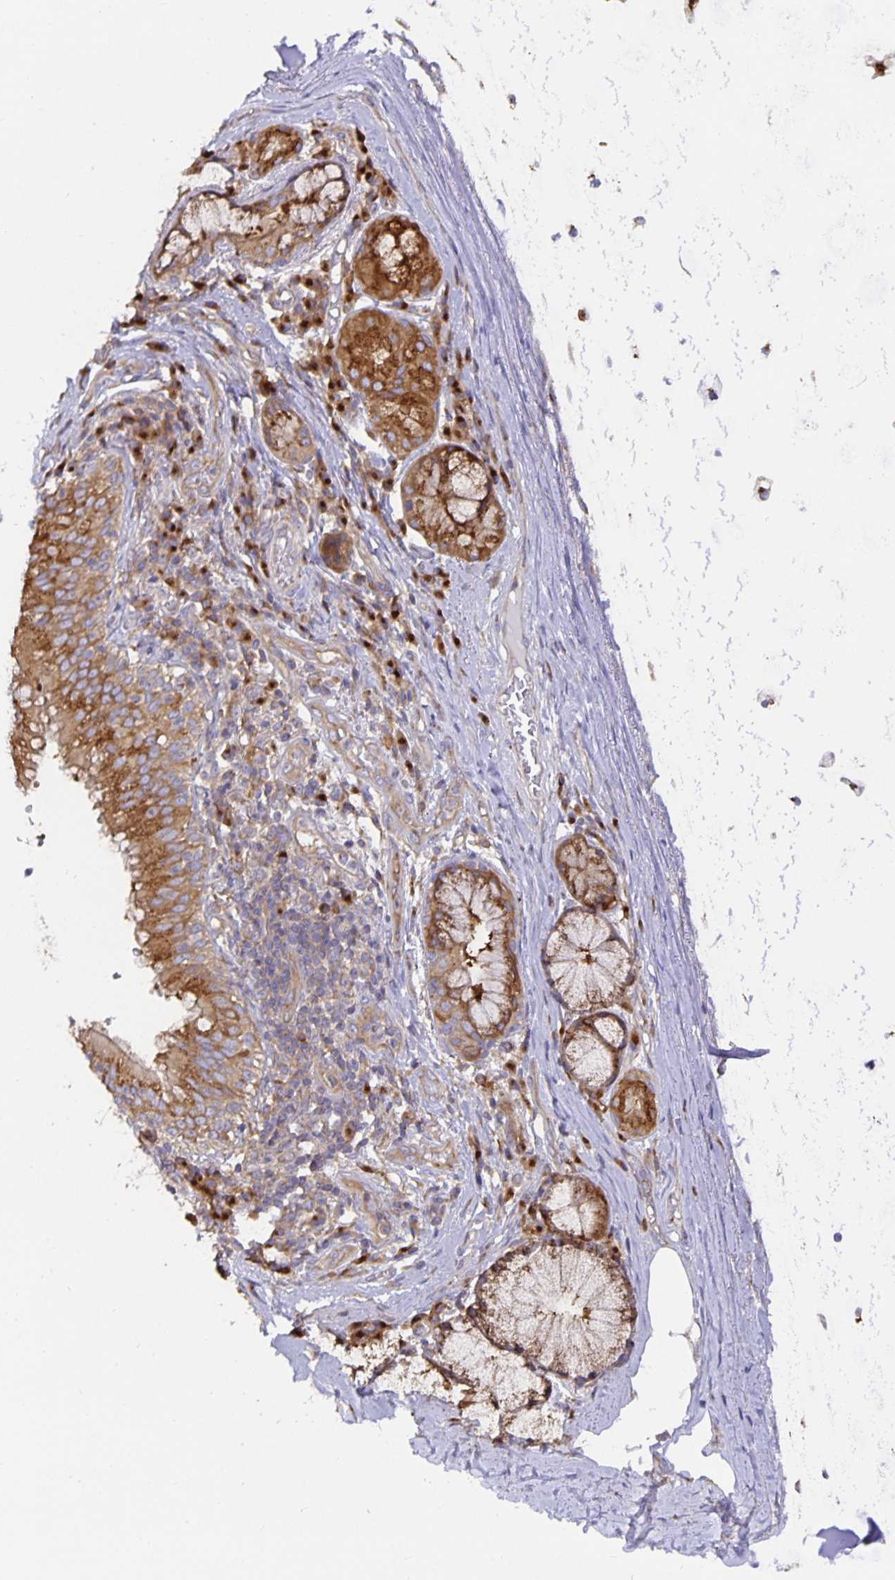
{"staining": {"intensity": "moderate", "quantity": ">75%", "location": "cytoplasmic/membranous"}, "tissue": "bronchus", "cell_type": "Respiratory epithelial cells", "image_type": "normal", "snomed": [{"axis": "morphology", "description": "Normal tissue, NOS"}, {"axis": "topography", "description": "Cartilage tissue"}, {"axis": "topography", "description": "Bronchus"}], "caption": "Protein expression analysis of normal bronchus demonstrates moderate cytoplasmic/membranous positivity in about >75% of respiratory epithelial cells. (DAB (3,3'-diaminobenzidine) IHC with brightfield microscopy, high magnification).", "gene": "USO1", "patient": {"sex": "male", "age": 56}}